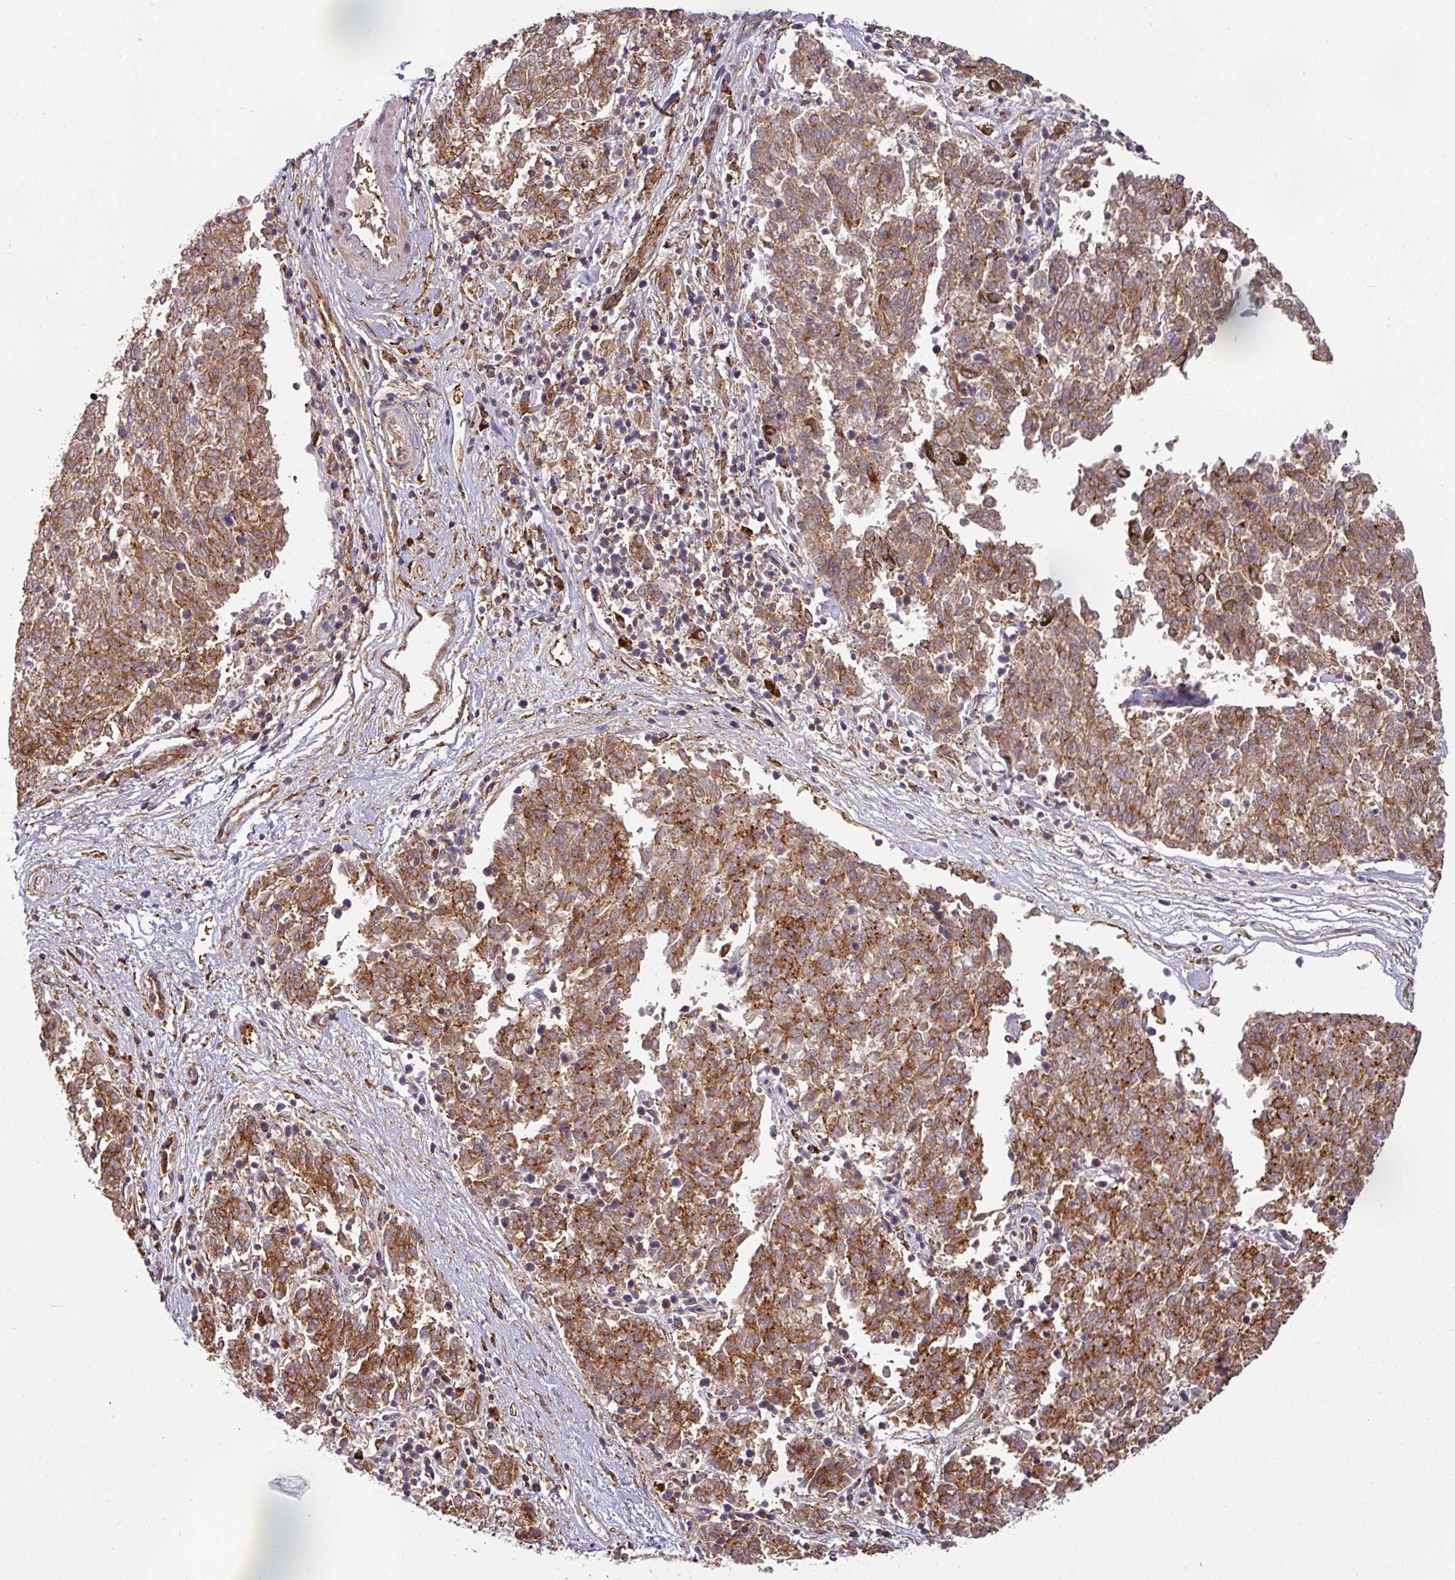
{"staining": {"intensity": "moderate", "quantity": ">75%", "location": "cytoplasmic/membranous"}, "tissue": "melanoma", "cell_type": "Tumor cells", "image_type": "cancer", "snomed": [{"axis": "morphology", "description": "Malignant melanoma, NOS"}, {"axis": "topography", "description": "Skin"}], "caption": "Brown immunohistochemical staining in human melanoma reveals moderate cytoplasmic/membranous expression in approximately >75% of tumor cells.", "gene": "CASP2", "patient": {"sex": "female", "age": 72}}